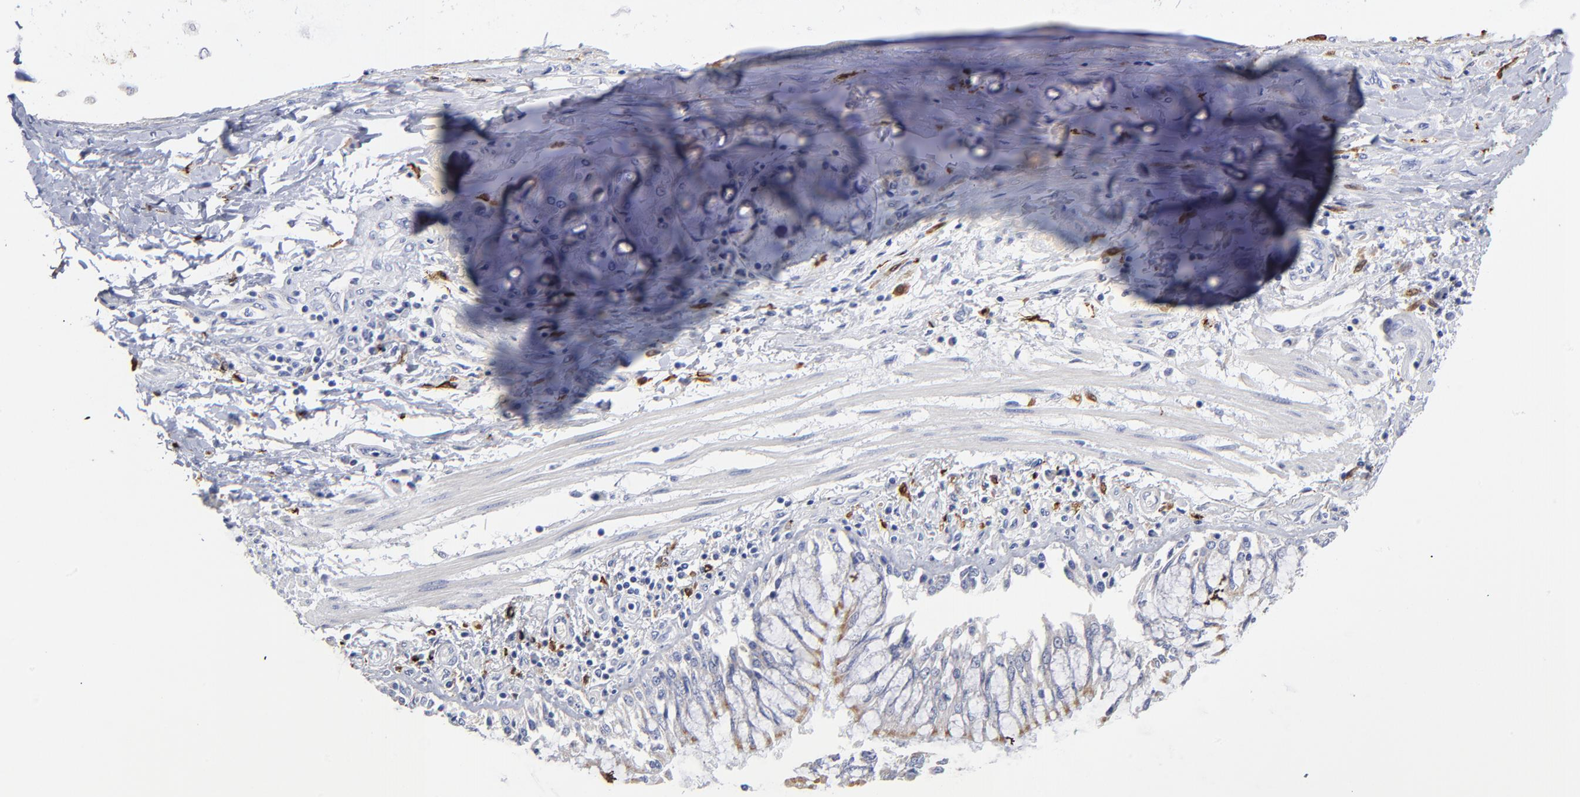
{"staining": {"intensity": "negative", "quantity": "none", "location": "none"}, "tissue": "adipose tissue", "cell_type": "Adipocytes", "image_type": "normal", "snomed": [{"axis": "morphology", "description": "Normal tissue, NOS"}, {"axis": "morphology", "description": "Adenocarcinoma, NOS"}, {"axis": "topography", "description": "Cartilage tissue"}, {"axis": "topography", "description": "Lung"}], "caption": "Adipocytes are negative for brown protein staining in benign adipose tissue. (DAB (3,3'-diaminobenzidine) immunohistochemistry (IHC), high magnification).", "gene": "PTP4A1", "patient": {"sex": "female", "age": 67}}